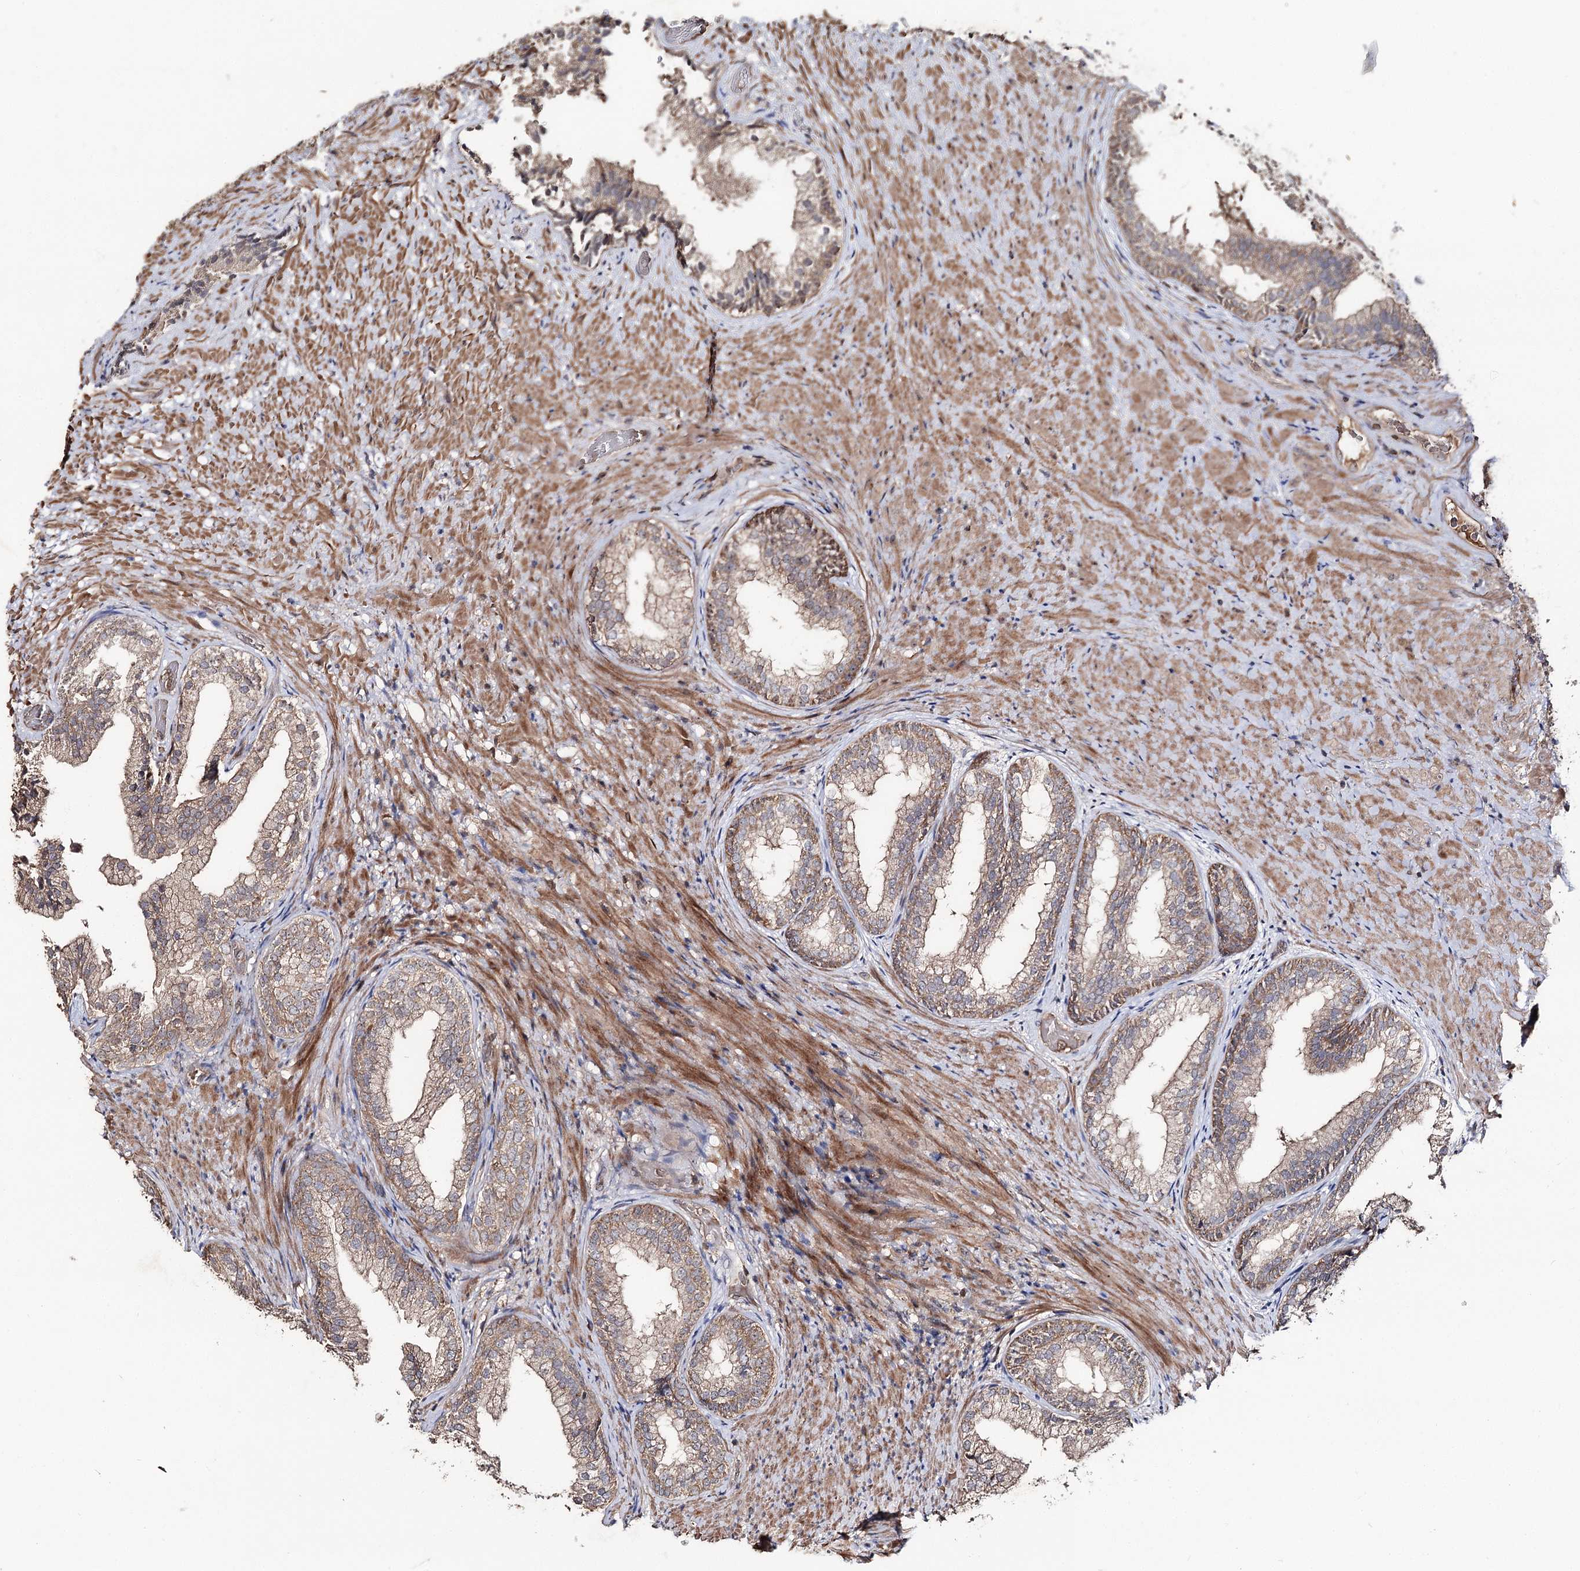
{"staining": {"intensity": "moderate", "quantity": "25%-75%", "location": "cytoplasmic/membranous"}, "tissue": "prostate", "cell_type": "Glandular cells", "image_type": "normal", "snomed": [{"axis": "morphology", "description": "Normal tissue, NOS"}, {"axis": "topography", "description": "Prostate"}], "caption": "Immunohistochemical staining of unremarkable prostate displays moderate cytoplasmic/membranous protein expression in approximately 25%-75% of glandular cells. (brown staining indicates protein expression, while blue staining denotes nuclei).", "gene": "FAM53B", "patient": {"sex": "male", "age": 76}}